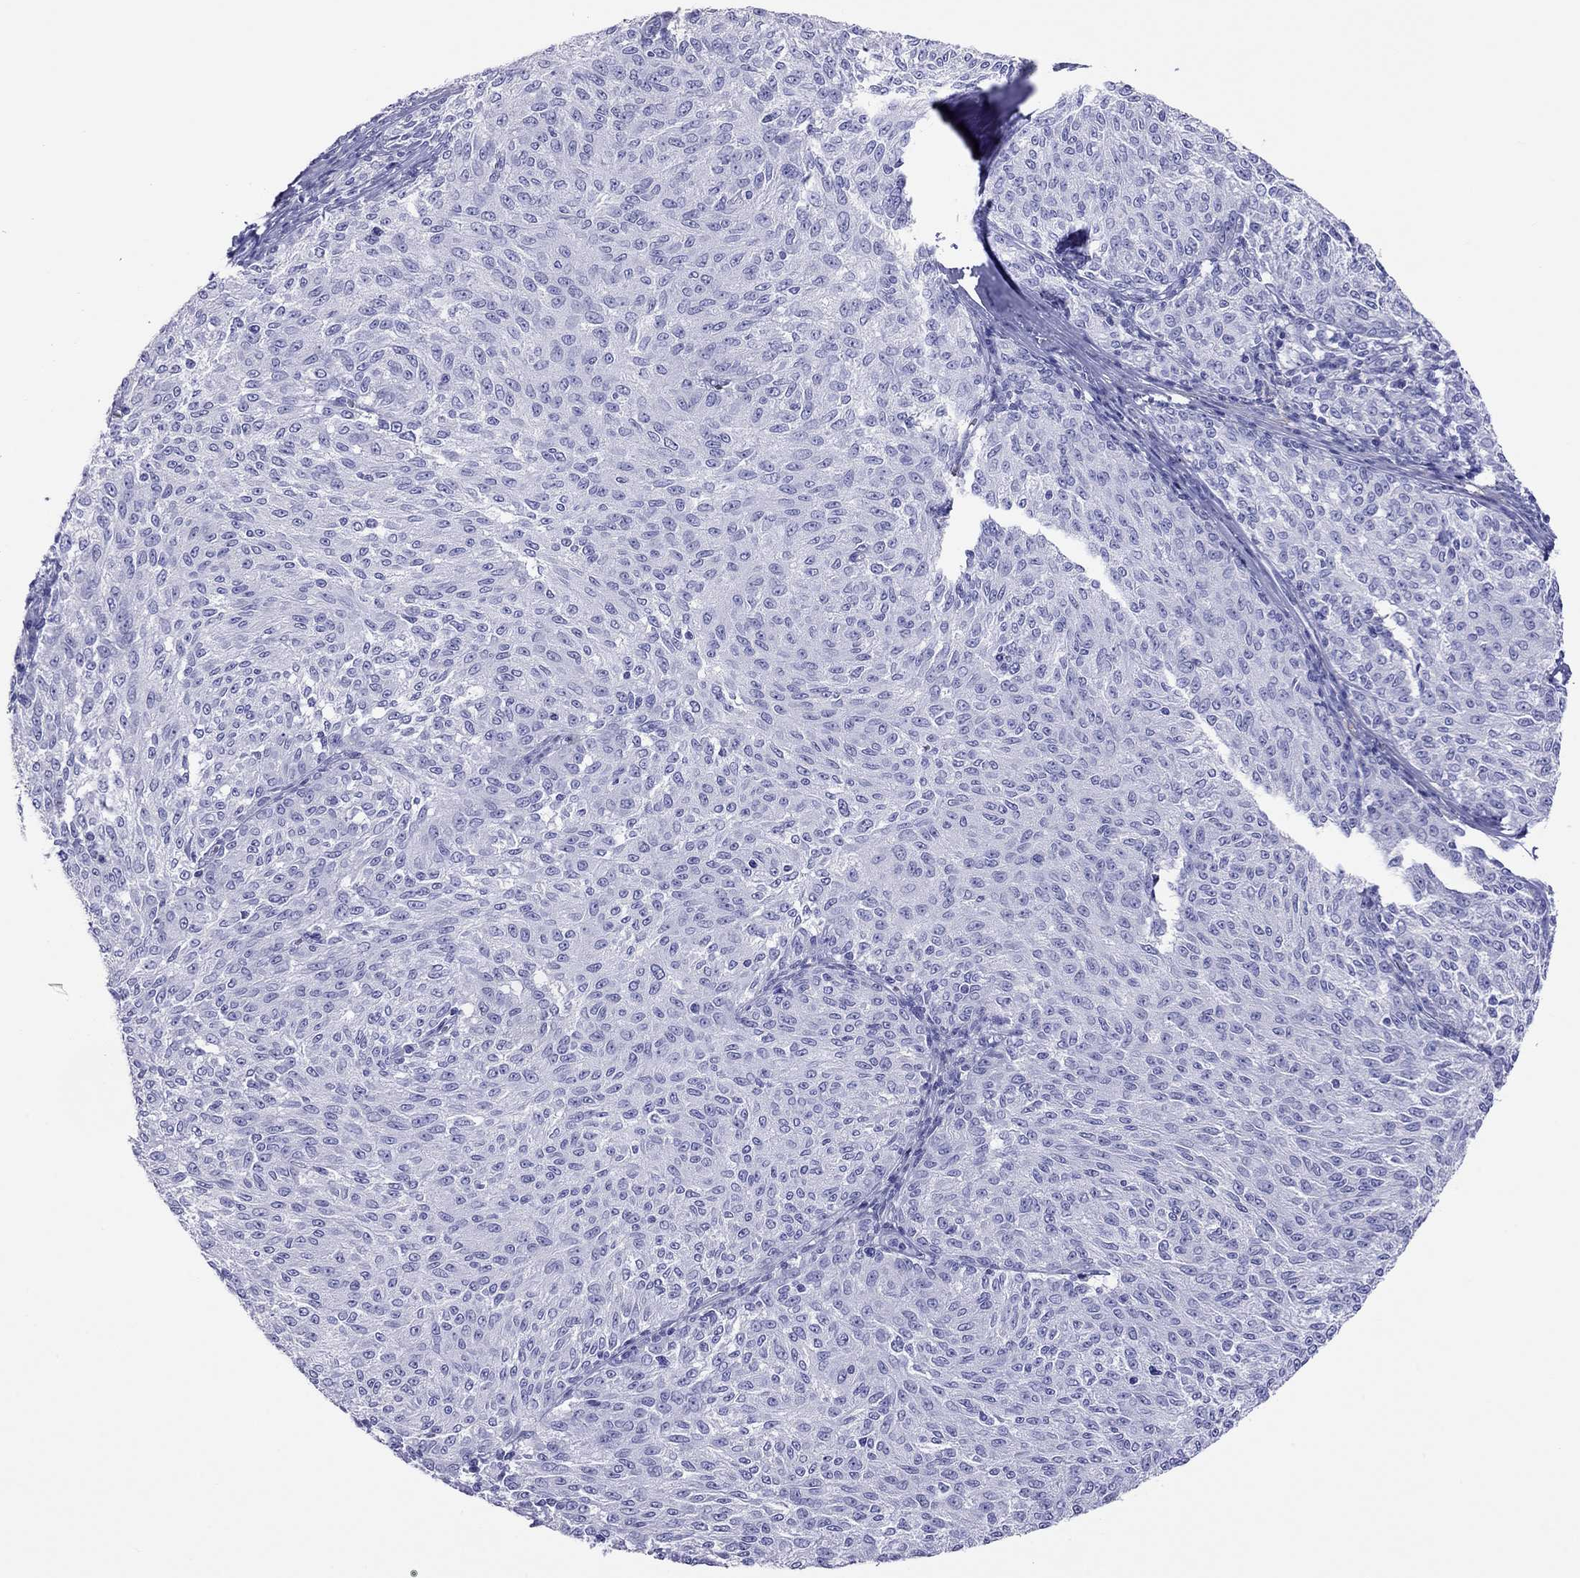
{"staining": {"intensity": "negative", "quantity": "none", "location": "none"}, "tissue": "melanoma", "cell_type": "Tumor cells", "image_type": "cancer", "snomed": [{"axis": "morphology", "description": "Malignant melanoma, NOS"}, {"axis": "topography", "description": "Skin"}], "caption": "Tumor cells are negative for protein expression in human melanoma. (DAB (3,3'-diaminobenzidine) immunohistochemistry (IHC) visualized using brightfield microscopy, high magnification).", "gene": "PTPRN", "patient": {"sex": "female", "age": 72}}